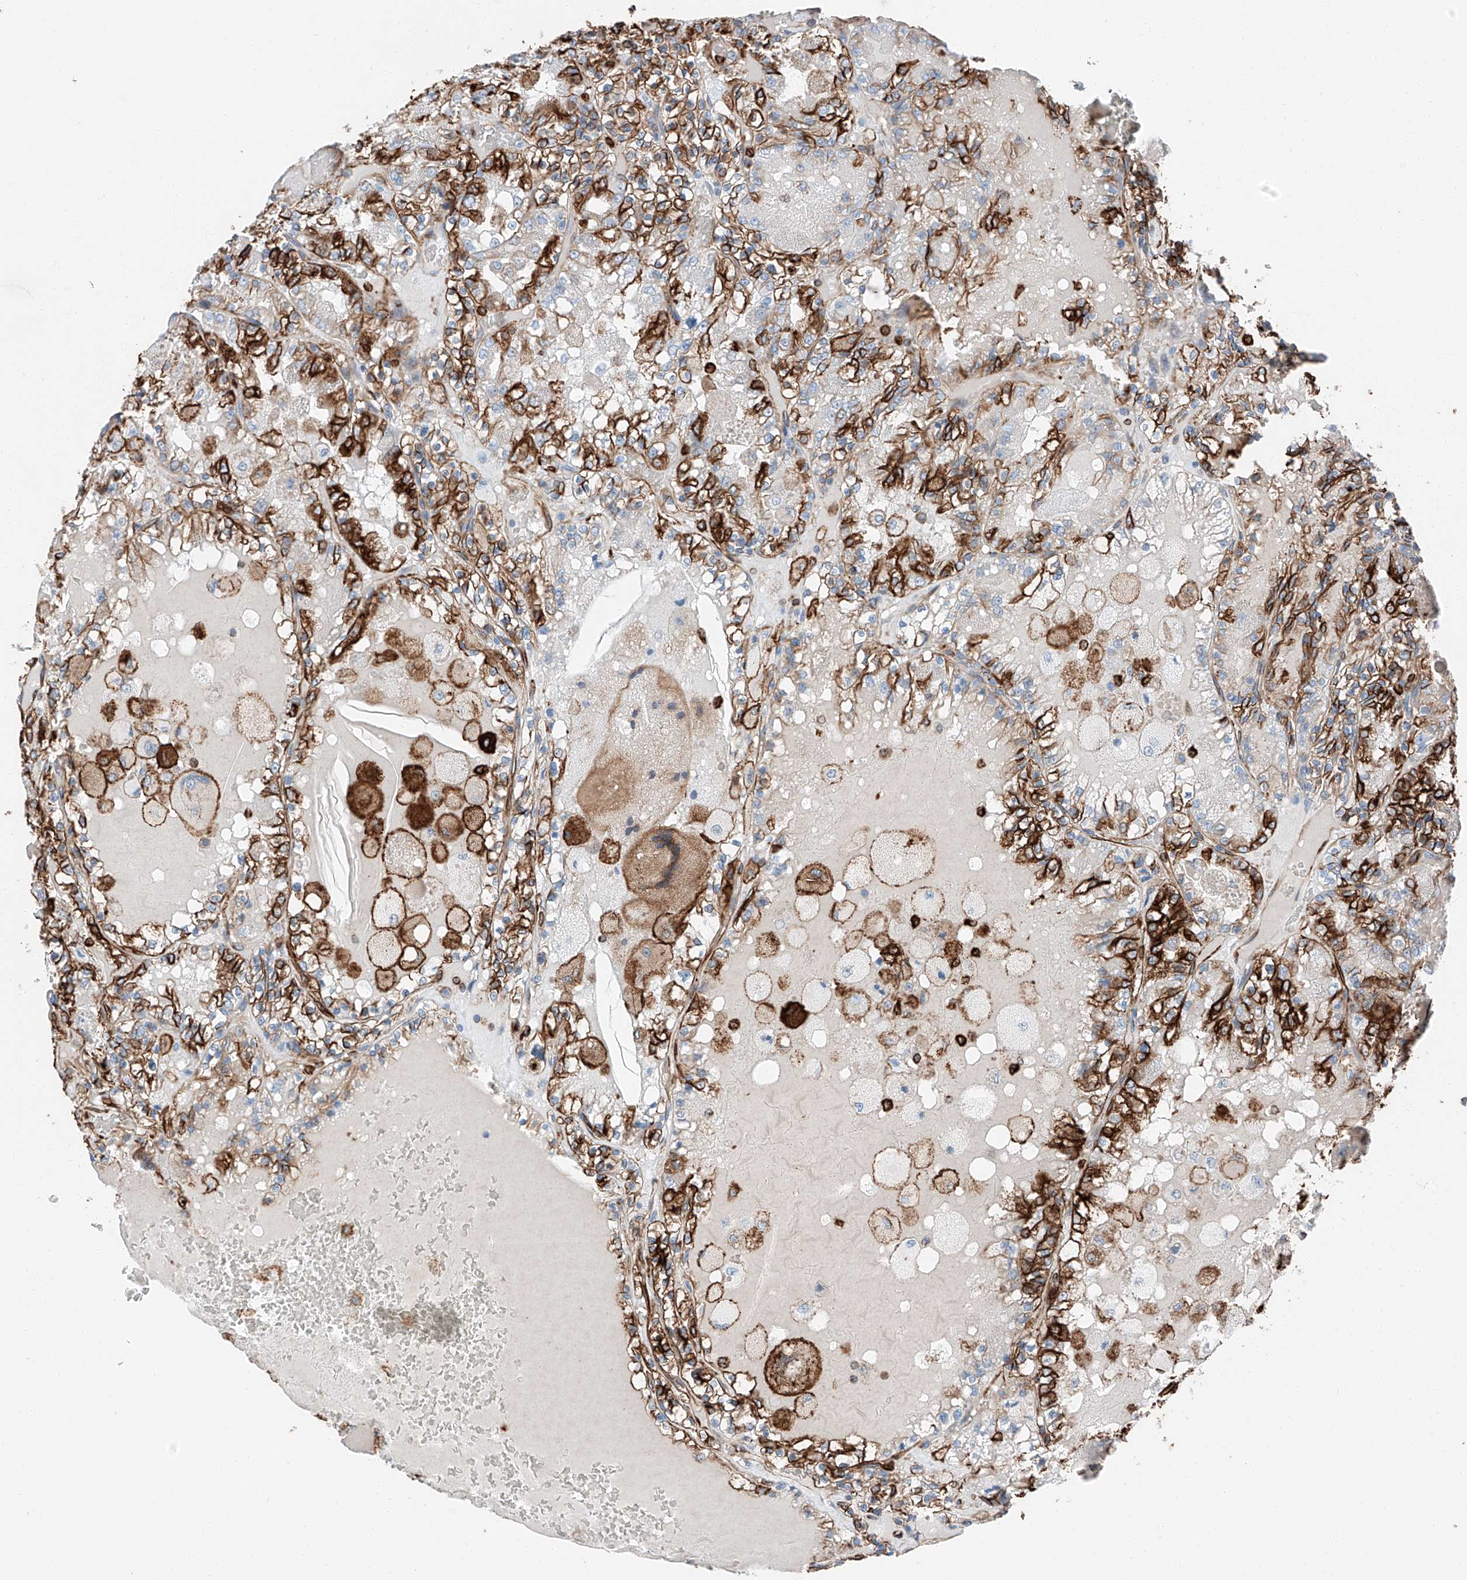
{"staining": {"intensity": "strong", "quantity": ">75%", "location": "cytoplasmic/membranous"}, "tissue": "renal cancer", "cell_type": "Tumor cells", "image_type": "cancer", "snomed": [{"axis": "morphology", "description": "Adenocarcinoma, NOS"}, {"axis": "topography", "description": "Kidney"}], "caption": "Strong cytoplasmic/membranous positivity for a protein is seen in about >75% of tumor cells of renal cancer using immunohistochemistry.", "gene": "ZNF804A", "patient": {"sex": "female", "age": 56}}